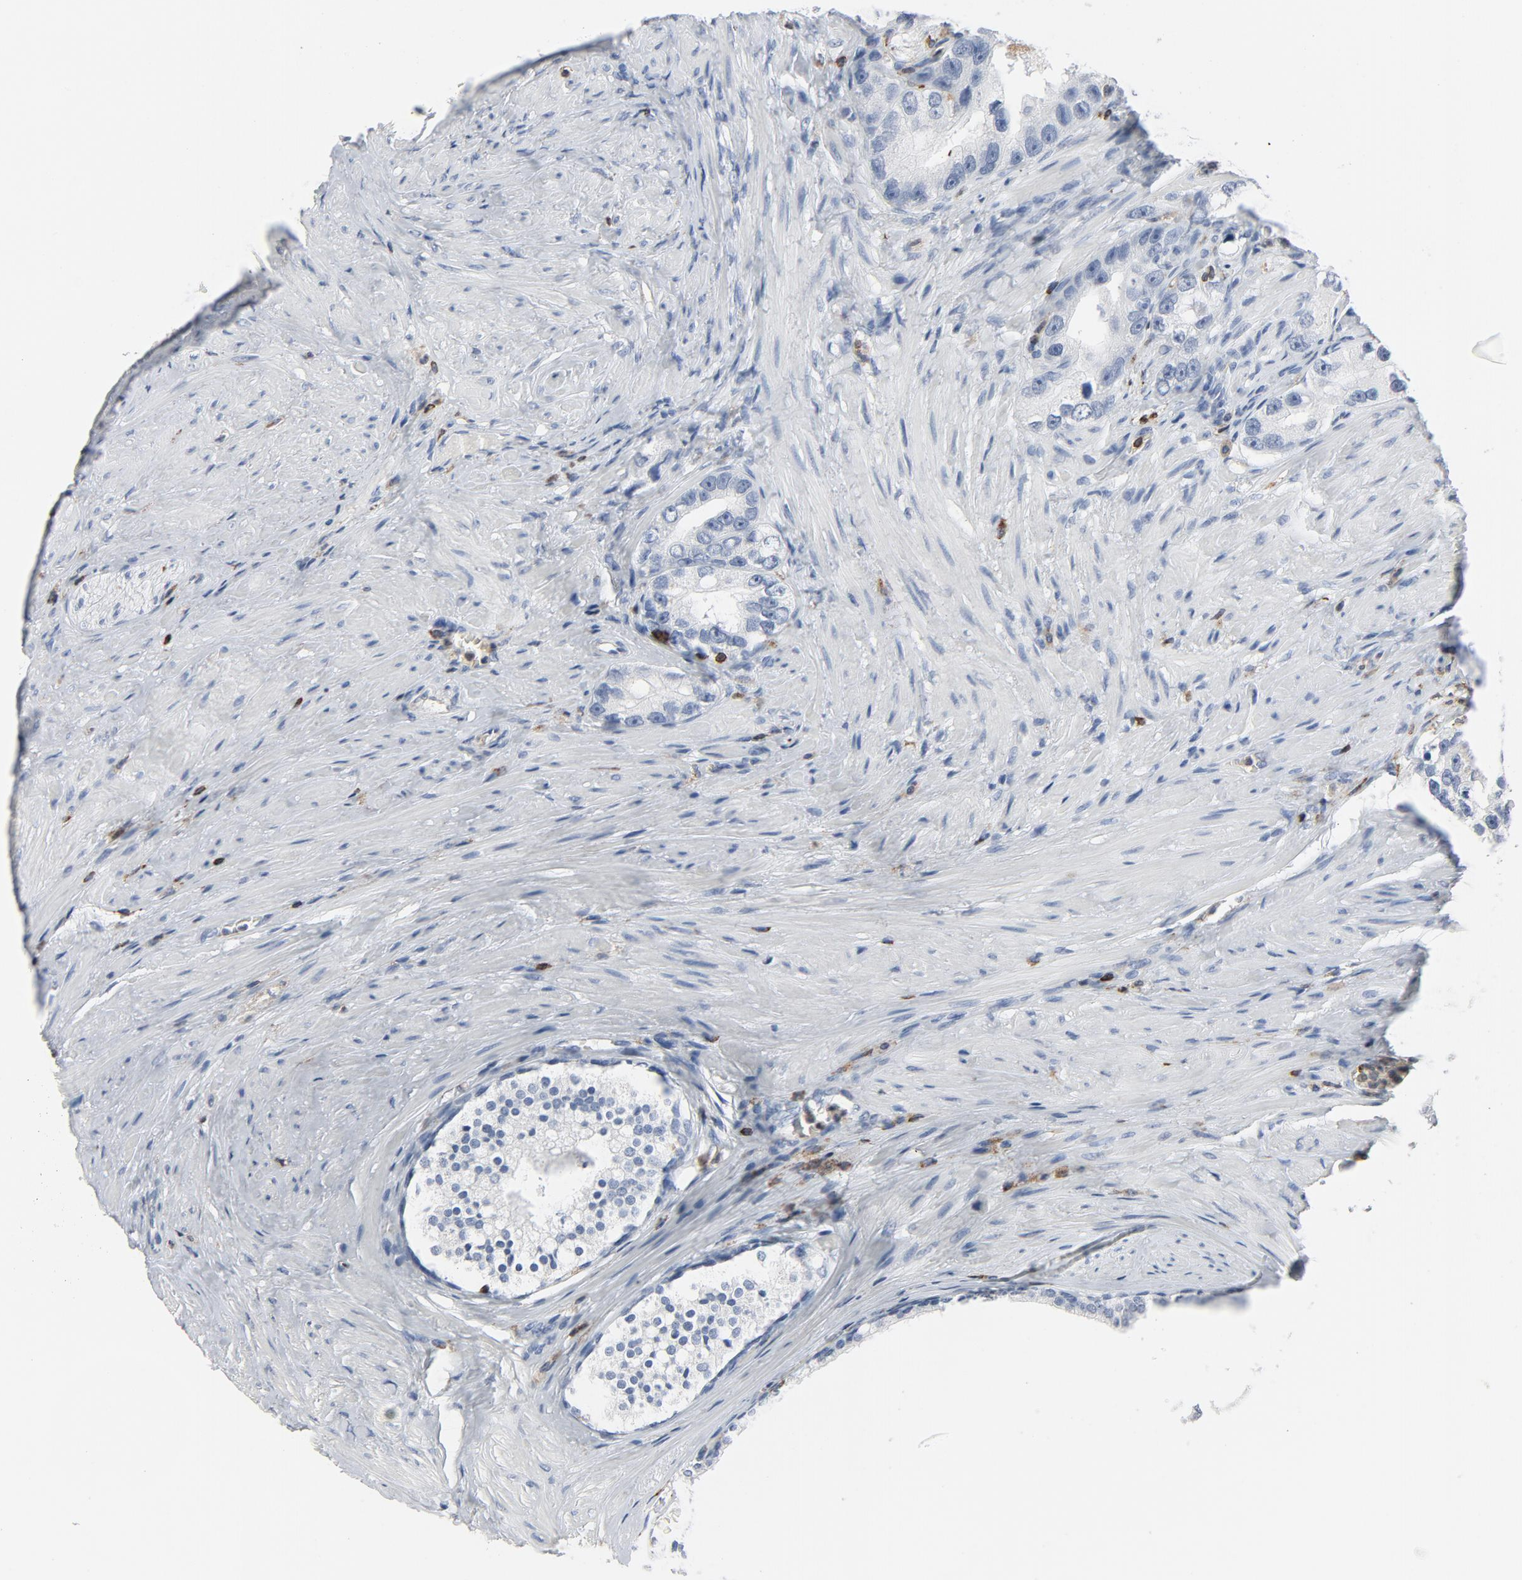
{"staining": {"intensity": "negative", "quantity": "none", "location": "none"}, "tissue": "prostate cancer", "cell_type": "Tumor cells", "image_type": "cancer", "snomed": [{"axis": "morphology", "description": "Adenocarcinoma, High grade"}, {"axis": "topography", "description": "Prostate"}], "caption": "Immunohistochemistry (IHC) micrograph of prostate high-grade adenocarcinoma stained for a protein (brown), which shows no staining in tumor cells.", "gene": "LCP2", "patient": {"sex": "male", "age": 63}}